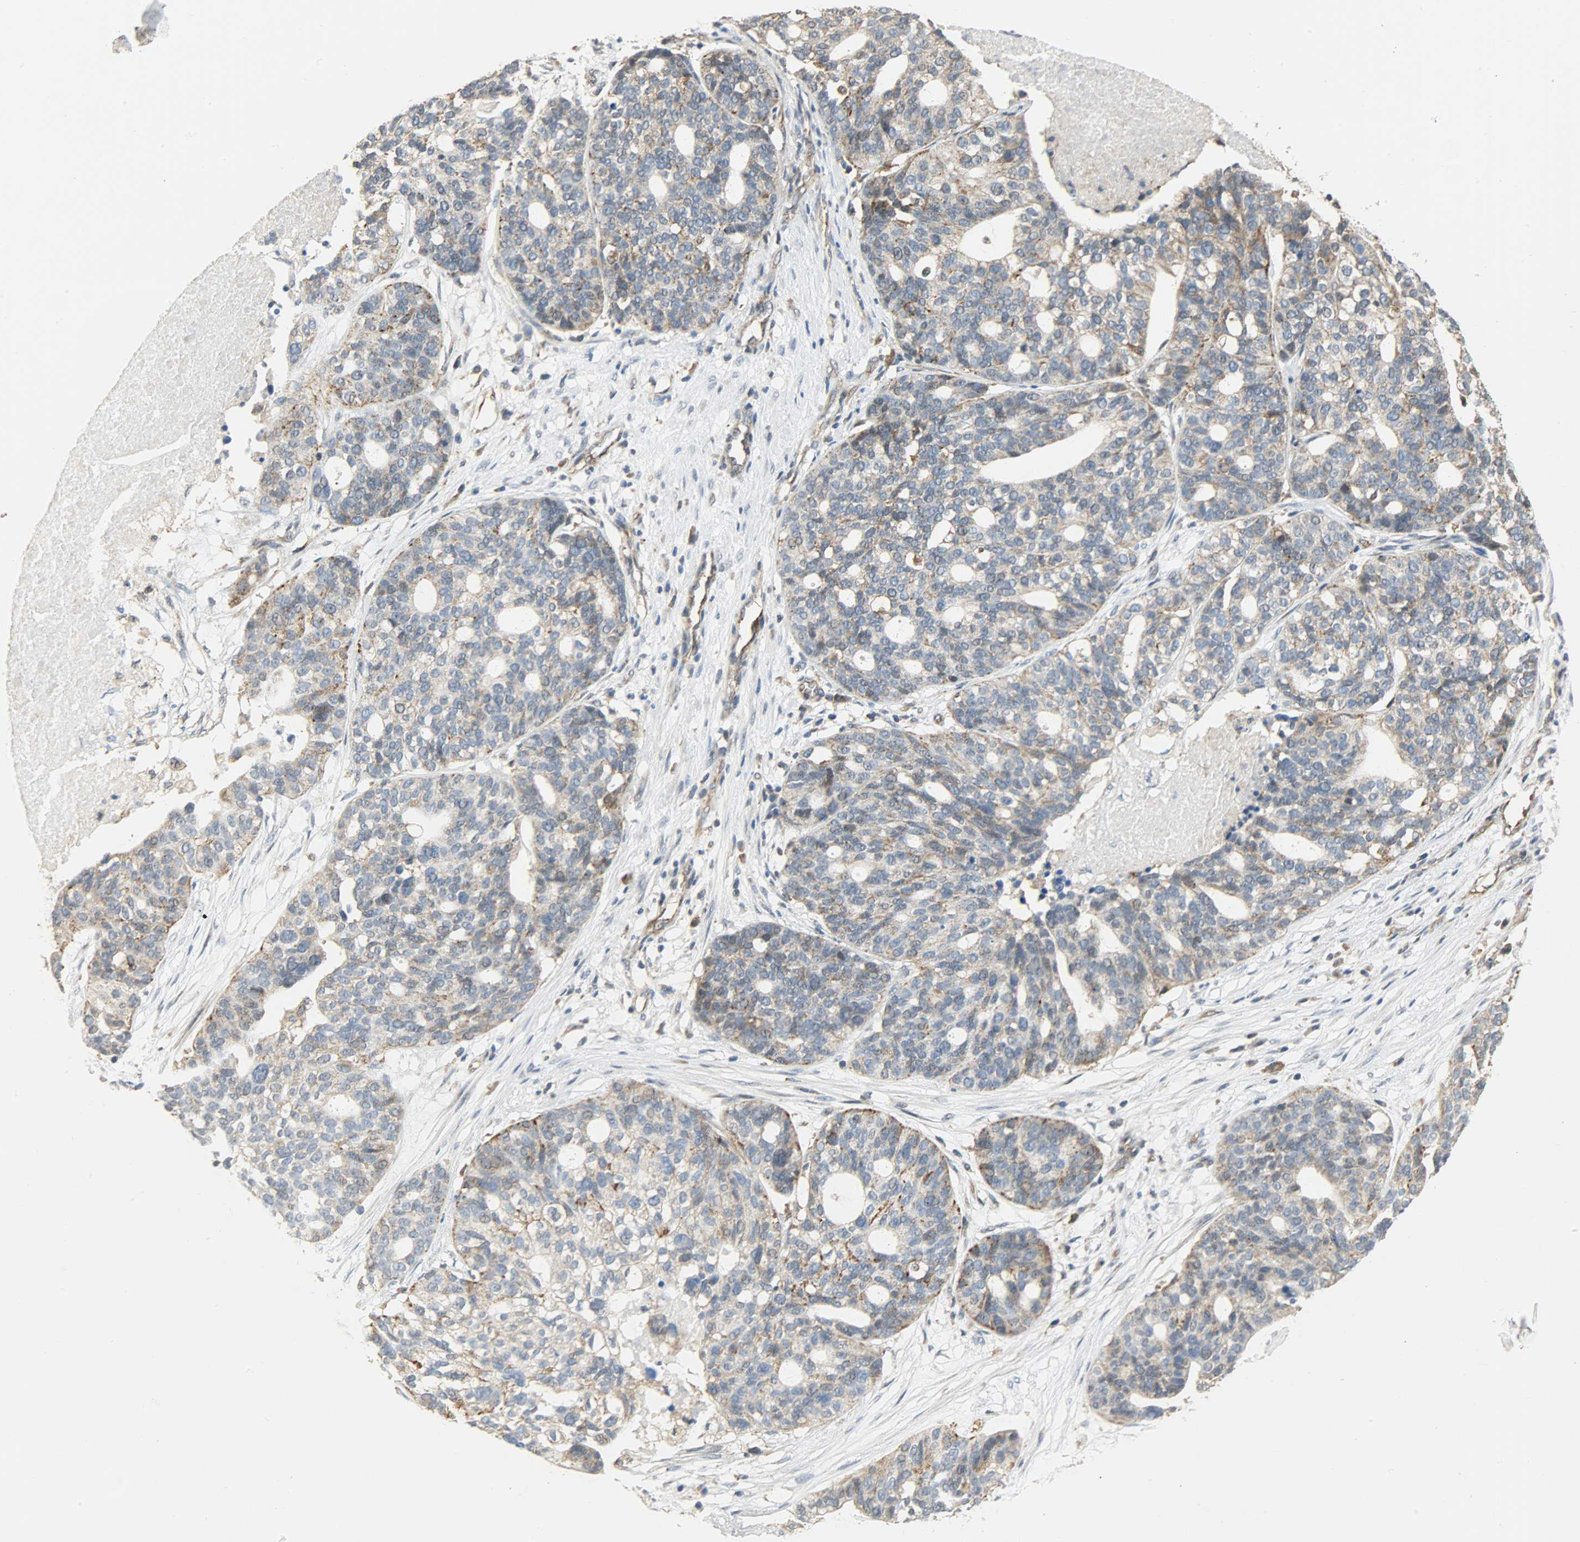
{"staining": {"intensity": "moderate", "quantity": "25%-75%", "location": "cytoplasmic/membranous"}, "tissue": "ovarian cancer", "cell_type": "Tumor cells", "image_type": "cancer", "snomed": [{"axis": "morphology", "description": "Cystadenocarcinoma, serous, NOS"}, {"axis": "topography", "description": "Ovary"}], "caption": "An image showing moderate cytoplasmic/membranous expression in about 25%-75% of tumor cells in ovarian cancer (serous cystadenocarcinoma), as visualized by brown immunohistochemical staining.", "gene": "GIT2", "patient": {"sex": "female", "age": 59}}